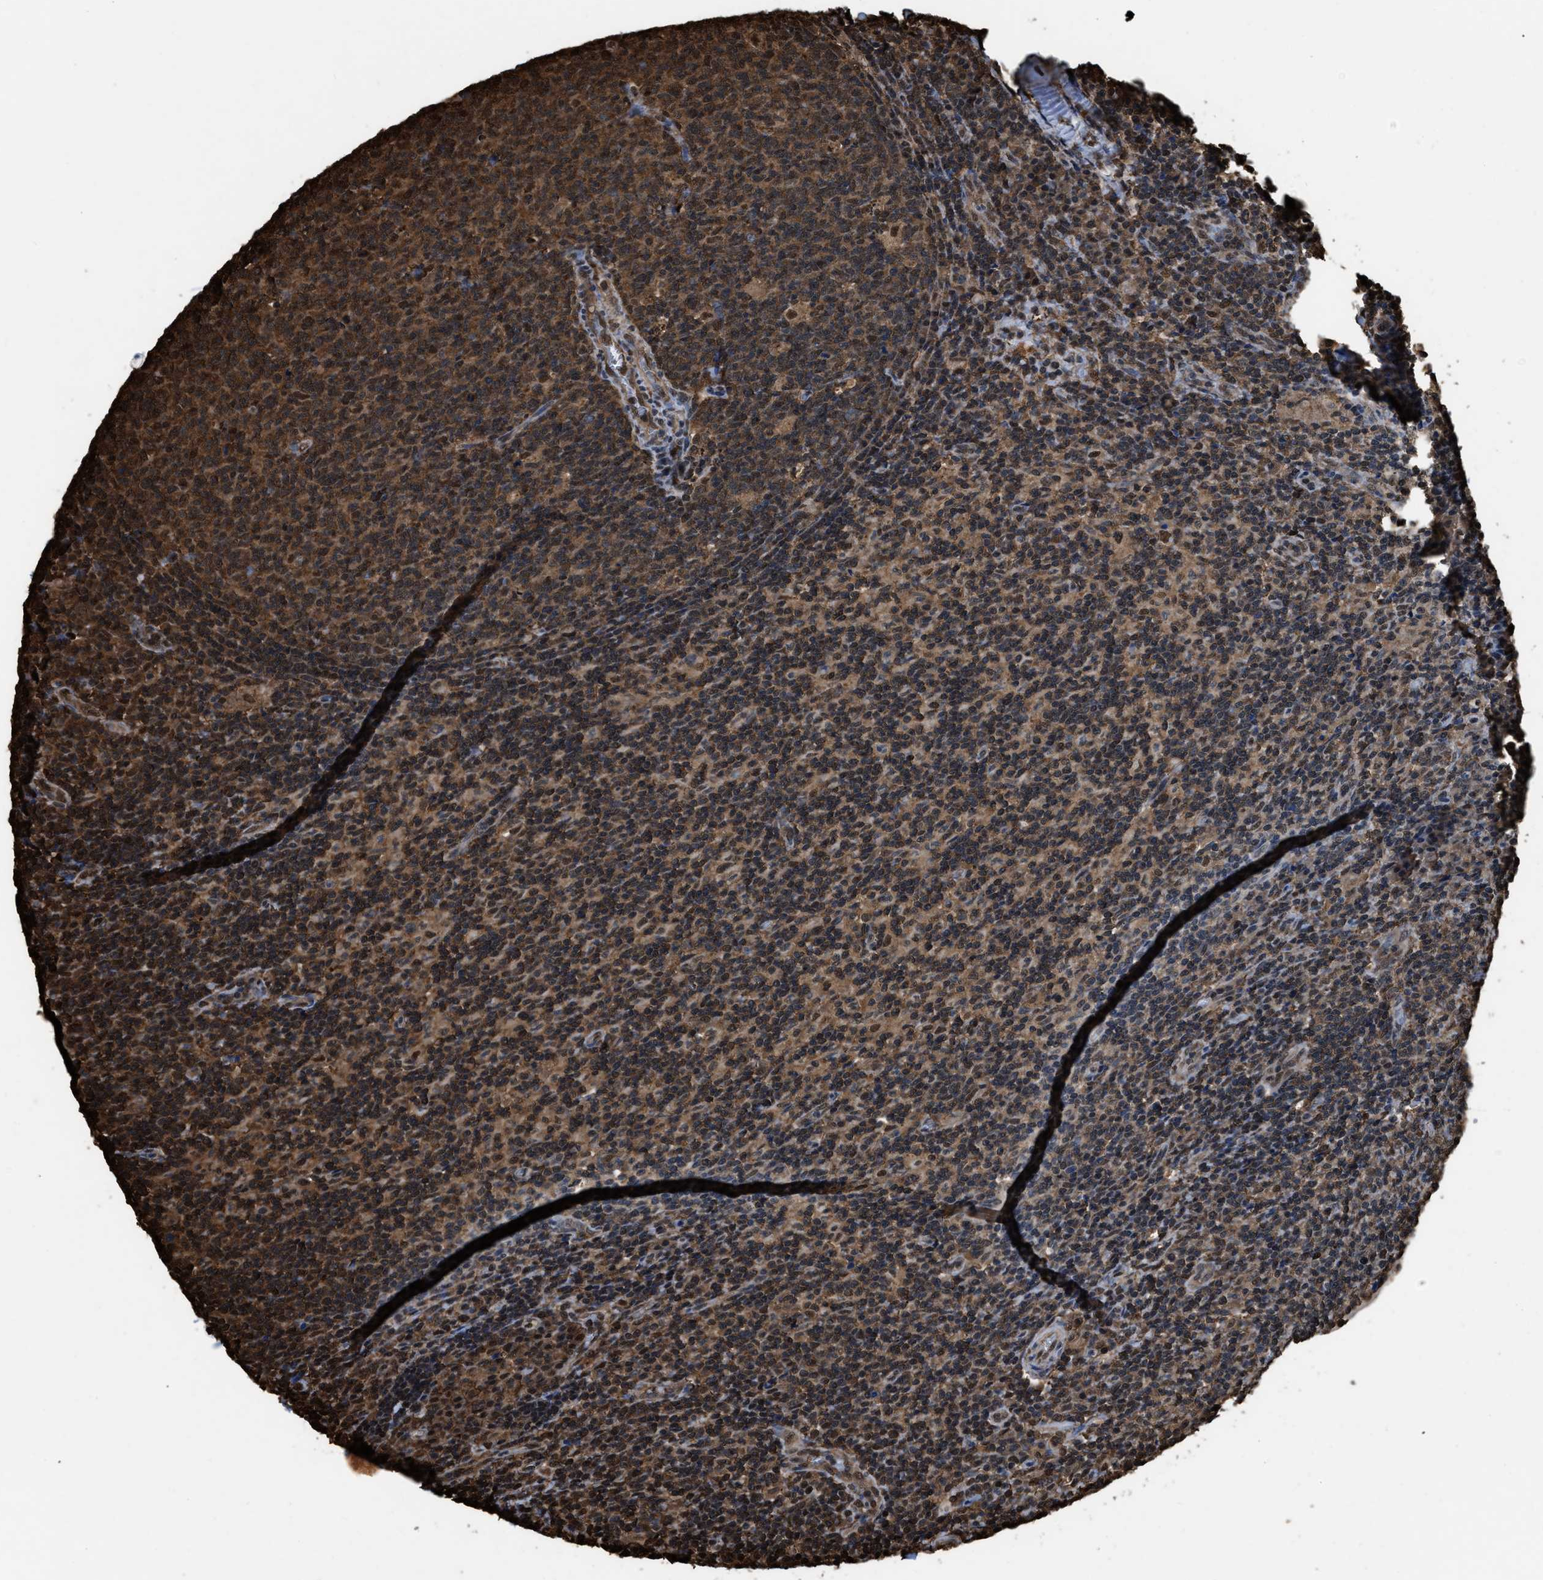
{"staining": {"intensity": "moderate", "quantity": ">75%", "location": "cytoplasmic/membranous,nuclear"}, "tissue": "lymph node", "cell_type": "Germinal center cells", "image_type": "normal", "snomed": [{"axis": "morphology", "description": "Normal tissue, NOS"}, {"axis": "morphology", "description": "Inflammation, NOS"}, {"axis": "topography", "description": "Lymph node"}], "caption": "Immunohistochemical staining of benign human lymph node displays medium levels of moderate cytoplasmic/membranous,nuclear staining in approximately >75% of germinal center cells. (Brightfield microscopy of DAB IHC at high magnification).", "gene": "FNTA", "patient": {"sex": "male", "age": 55}}